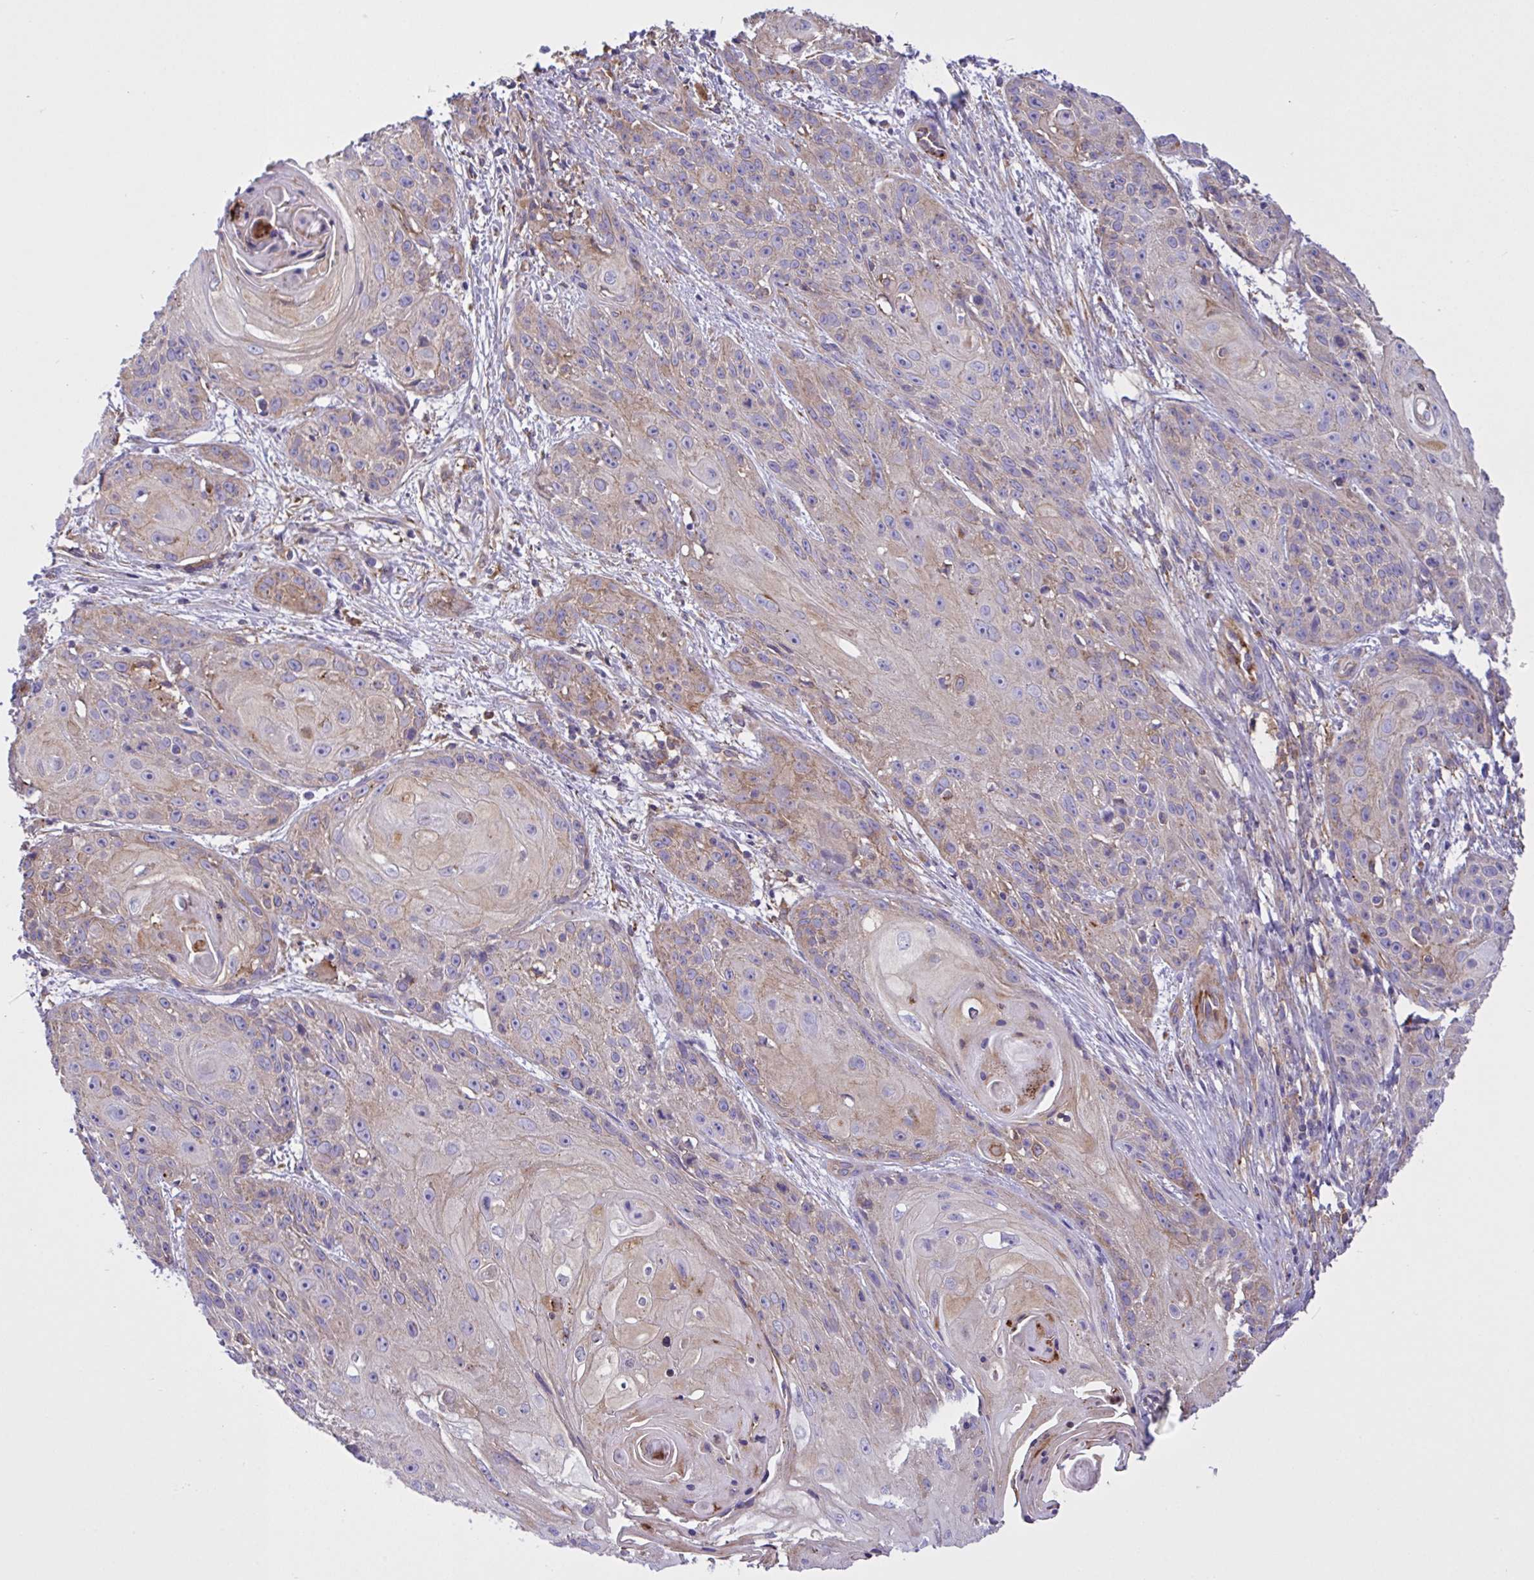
{"staining": {"intensity": "weak", "quantity": "25%-75%", "location": "cytoplasmic/membranous"}, "tissue": "skin cancer", "cell_type": "Tumor cells", "image_type": "cancer", "snomed": [{"axis": "morphology", "description": "Squamous cell carcinoma, NOS"}, {"axis": "topography", "description": "Skin"}, {"axis": "topography", "description": "Vulva"}], "caption": "Immunohistochemical staining of skin cancer reveals weak cytoplasmic/membranous protein staining in approximately 25%-75% of tumor cells.", "gene": "OR51M1", "patient": {"sex": "female", "age": 76}}